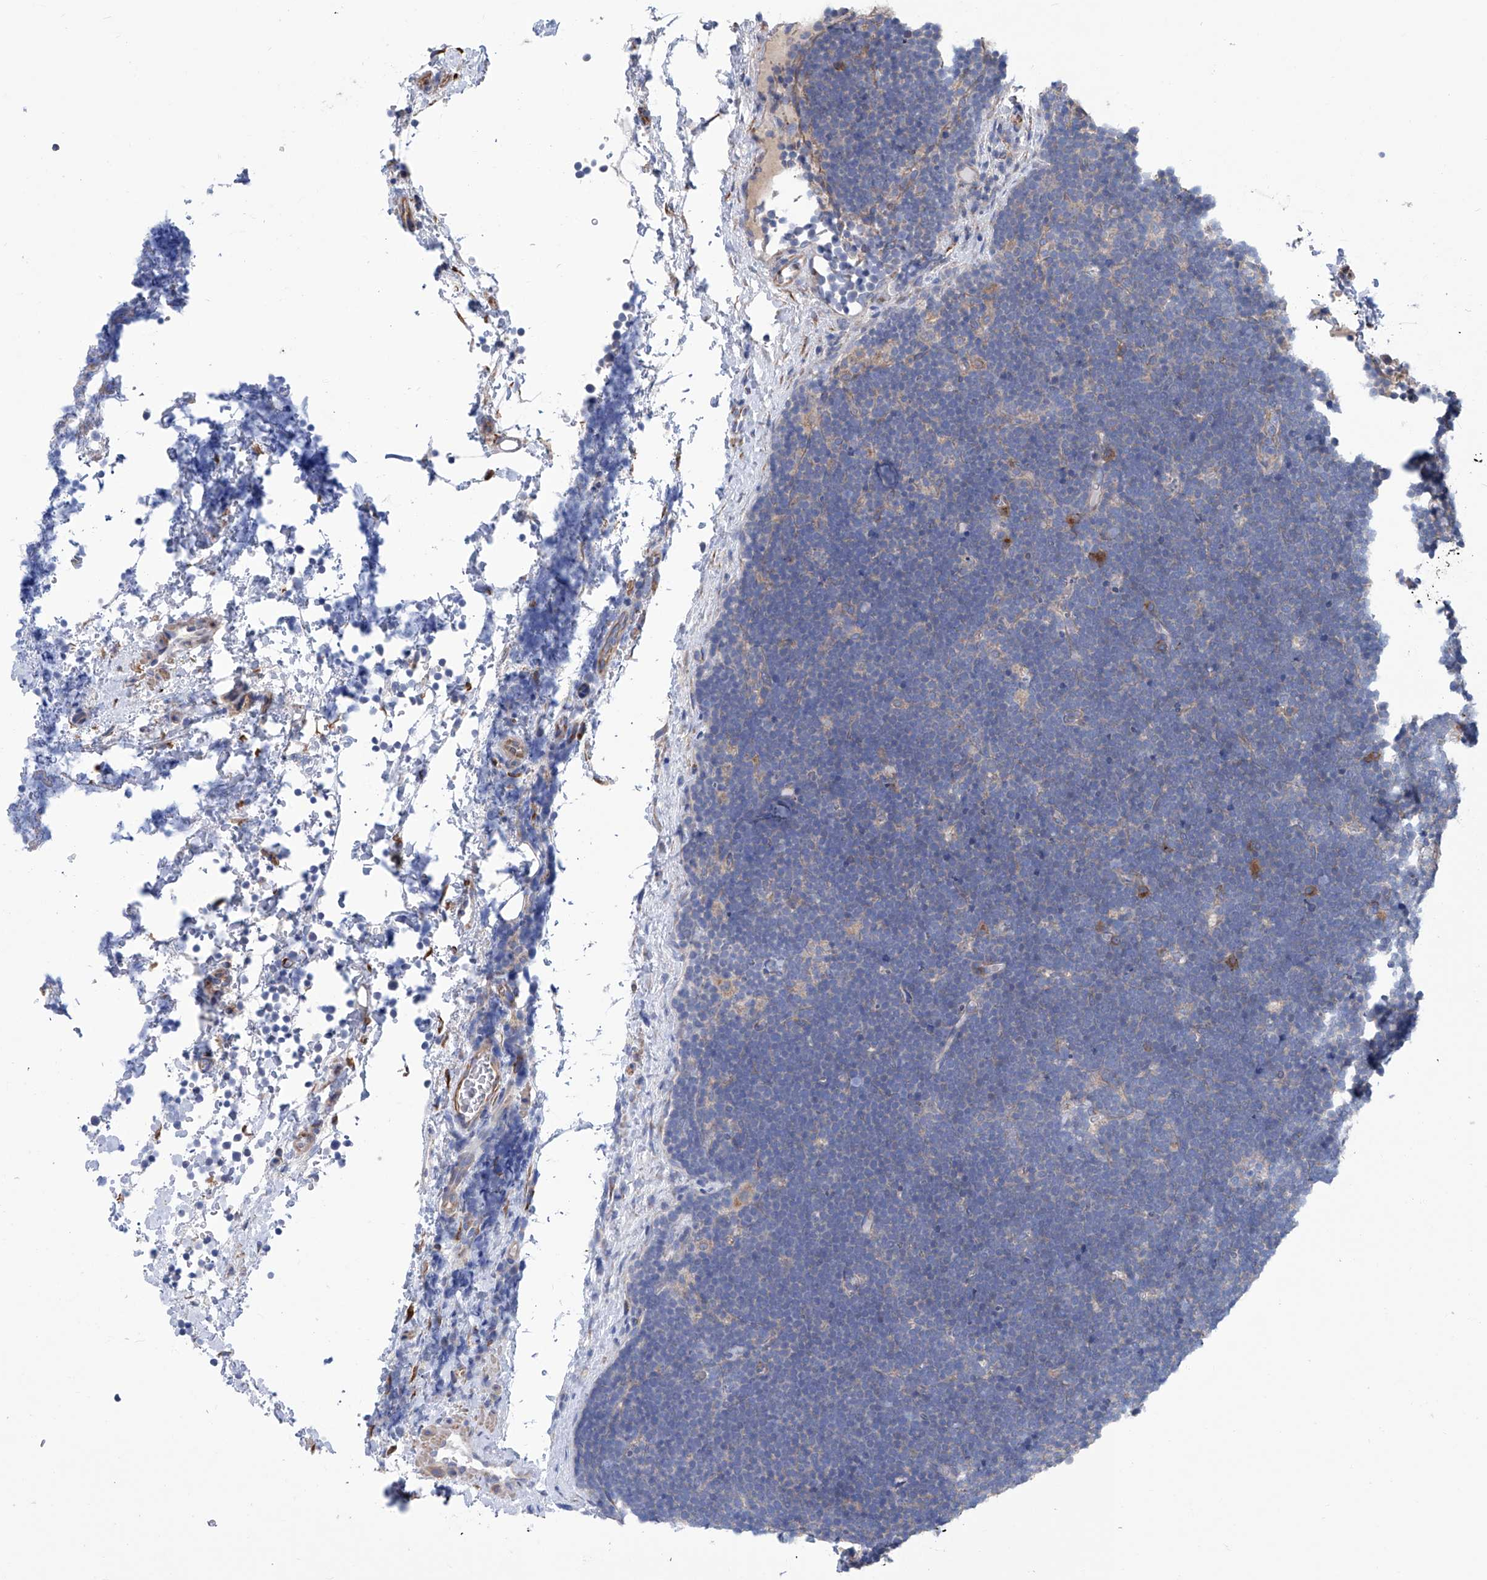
{"staining": {"intensity": "negative", "quantity": "none", "location": "none"}, "tissue": "lymphoma", "cell_type": "Tumor cells", "image_type": "cancer", "snomed": [{"axis": "morphology", "description": "Malignant lymphoma, non-Hodgkin's type, High grade"}, {"axis": "topography", "description": "Lymph node"}], "caption": "Lymphoma was stained to show a protein in brown. There is no significant staining in tumor cells.", "gene": "SMS", "patient": {"sex": "male", "age": 13}}